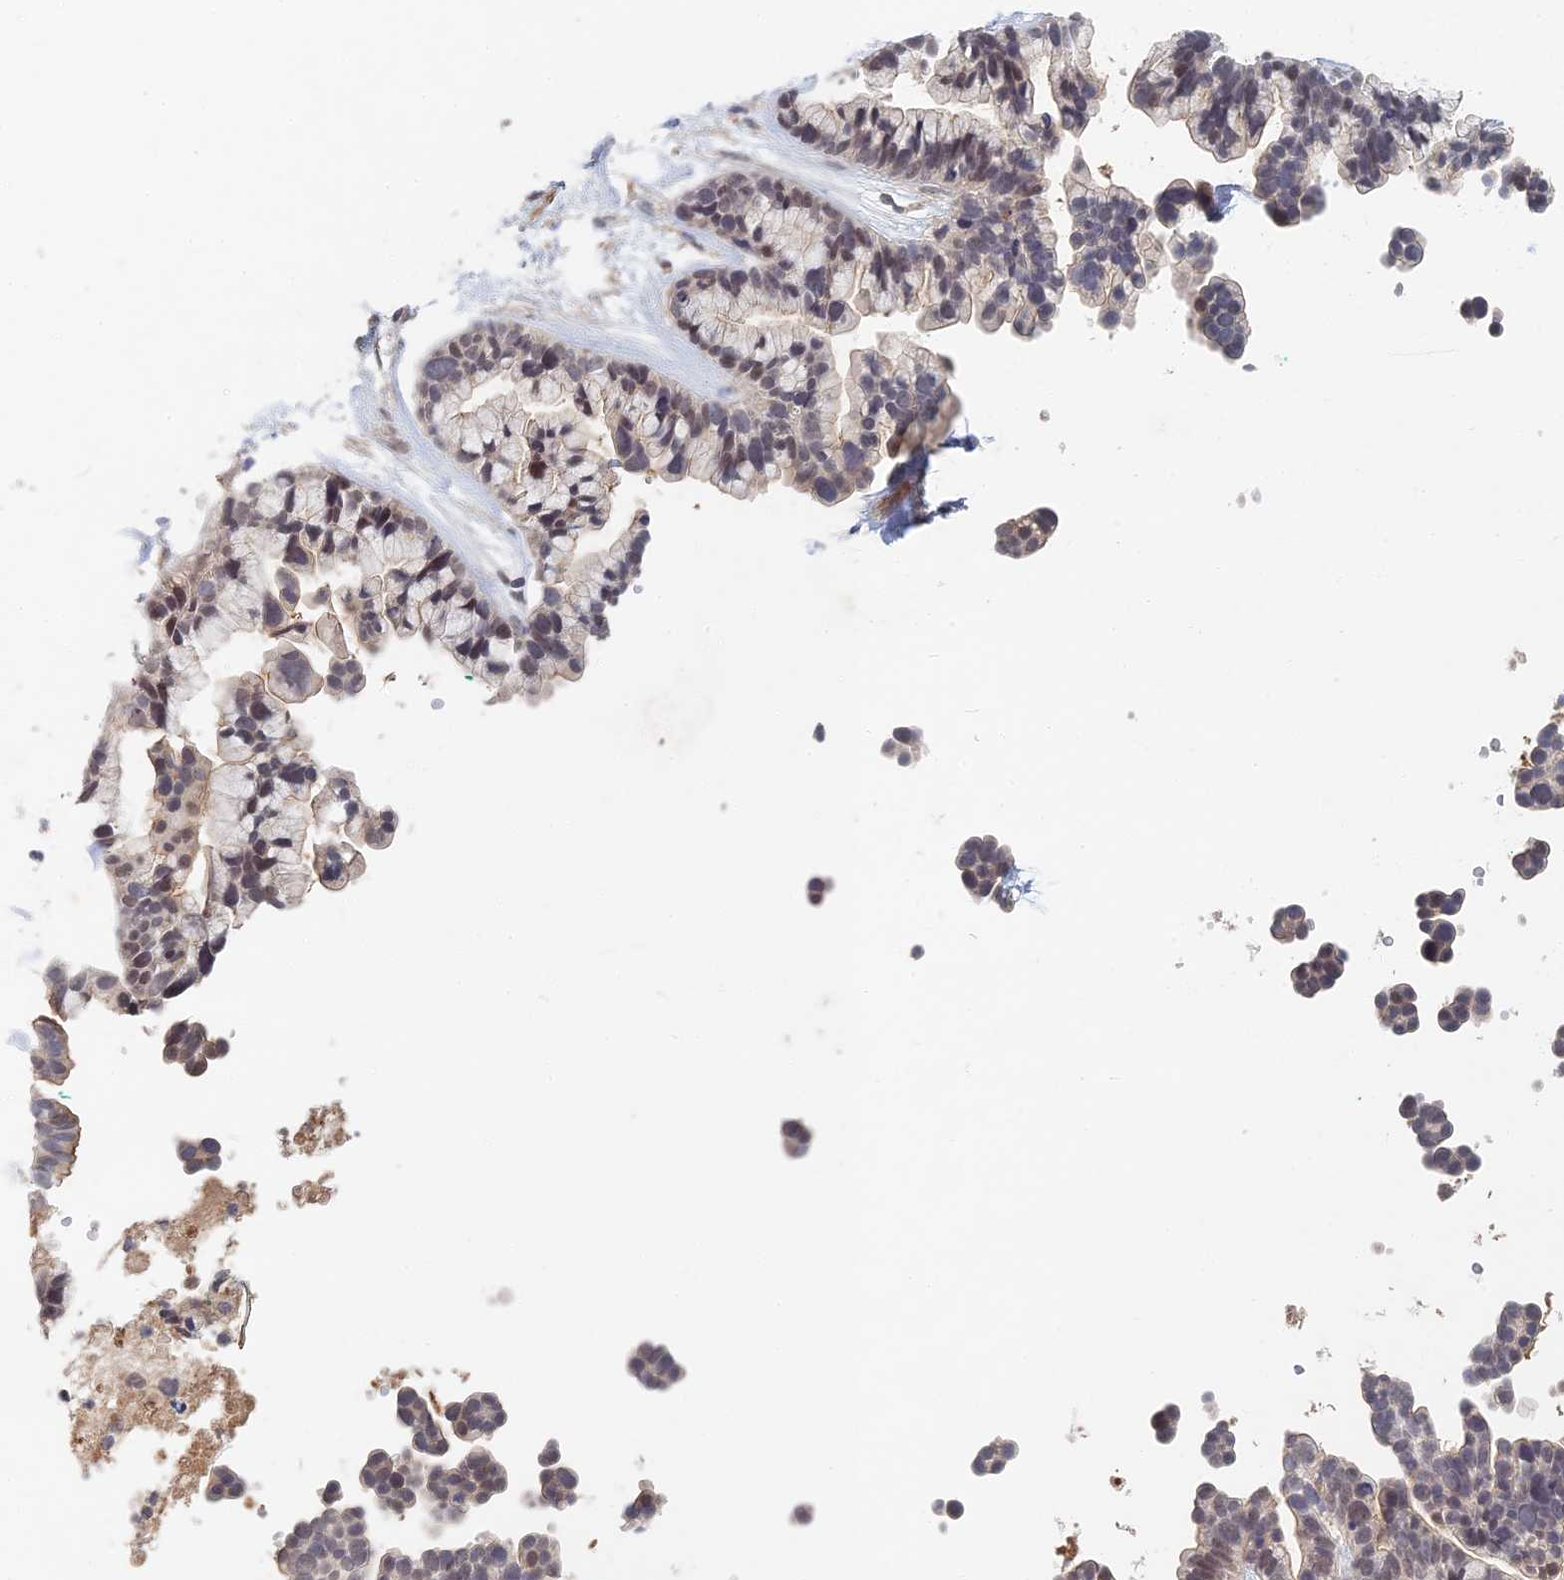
{"staining": {"intensity": "weak", "quantity": "<25%", "location": "nuclear"}, "tissue": "ovarian cancer", "cell_type": "Tumor cells", "image_type": "cancer", "snomed": [{"axis": "morphology", "description": "Cystadenocarcinoma, serous, NOS"}, {"axis": "topography", "description": "Ovary"}], "caption": "IHC of ovarian cancer (serous cystadenocarcinoma) demonstrates no expression in tumor cells.", "gene": "GNA15", "patient": {"sex": "female", "age": 56}}